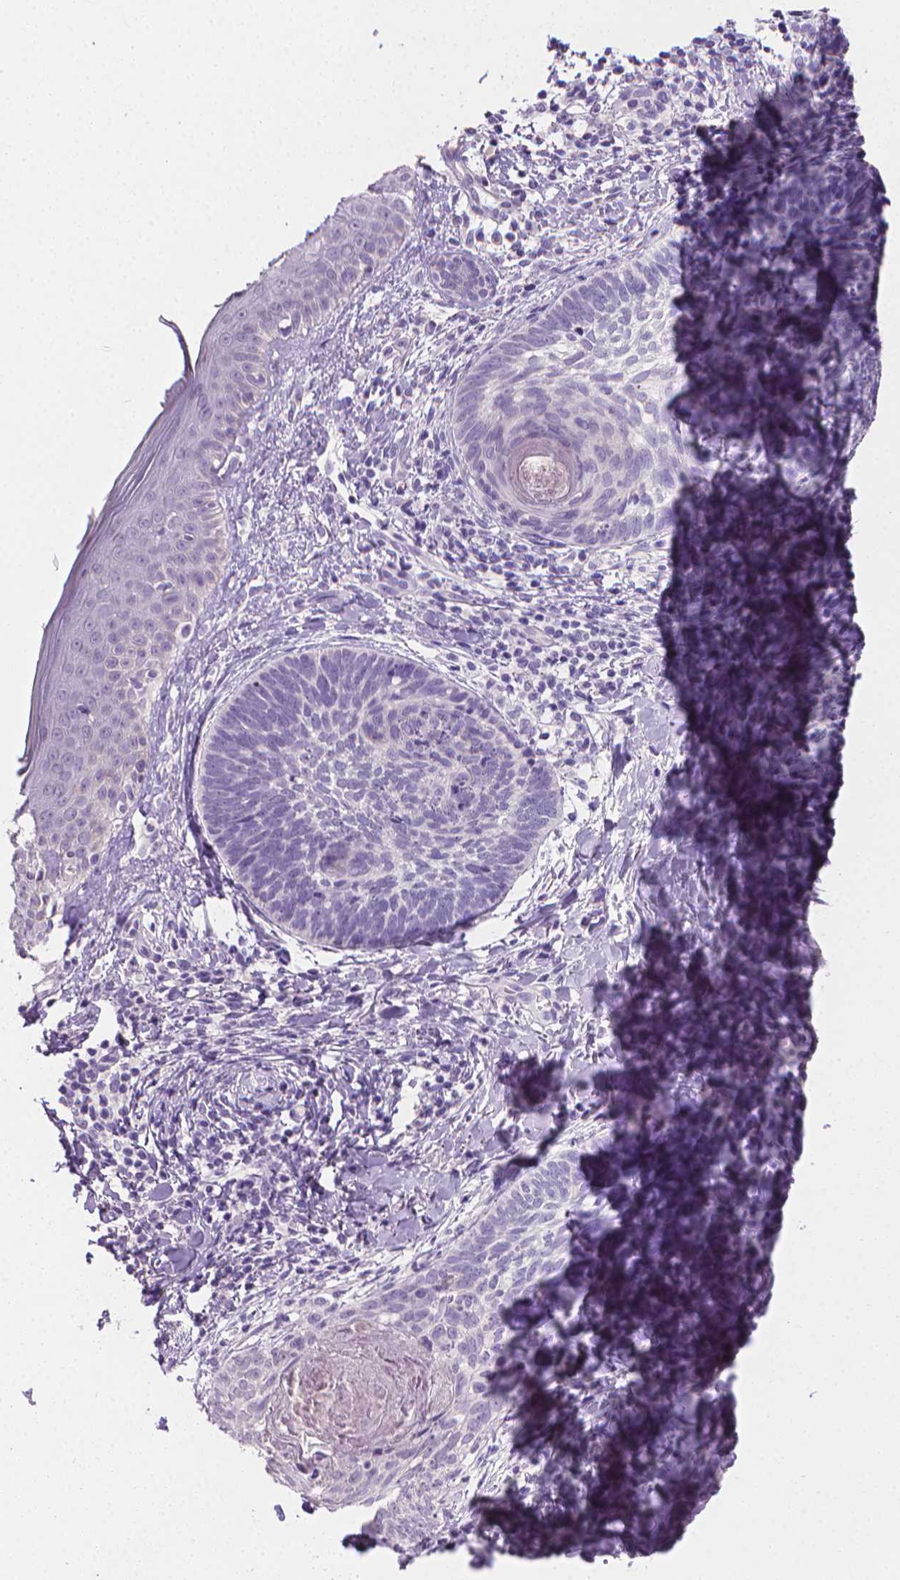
{"staining": {"intensity": "negative", "quantity": "none", "location": "none"}, "tissue": "skin cancer", "cell_type": "Tumor cells", "image_type": "cancer", "snomed": [{"axis": "morphology", "description": "Normal tissue, NOS"}, {"axis": "morphology", "description": "Basal cell carcinoma"}, {"axis": "topography", "description": "Skin"}], "caption": "This photomicrograph is of skin cancer stained with IHC to label a protein in brown with the nuclei are counter-stained blue. There is no expression in tumor cells.", "gene": "TNNI2", "patient": {"sex": "male", "age": 46}}